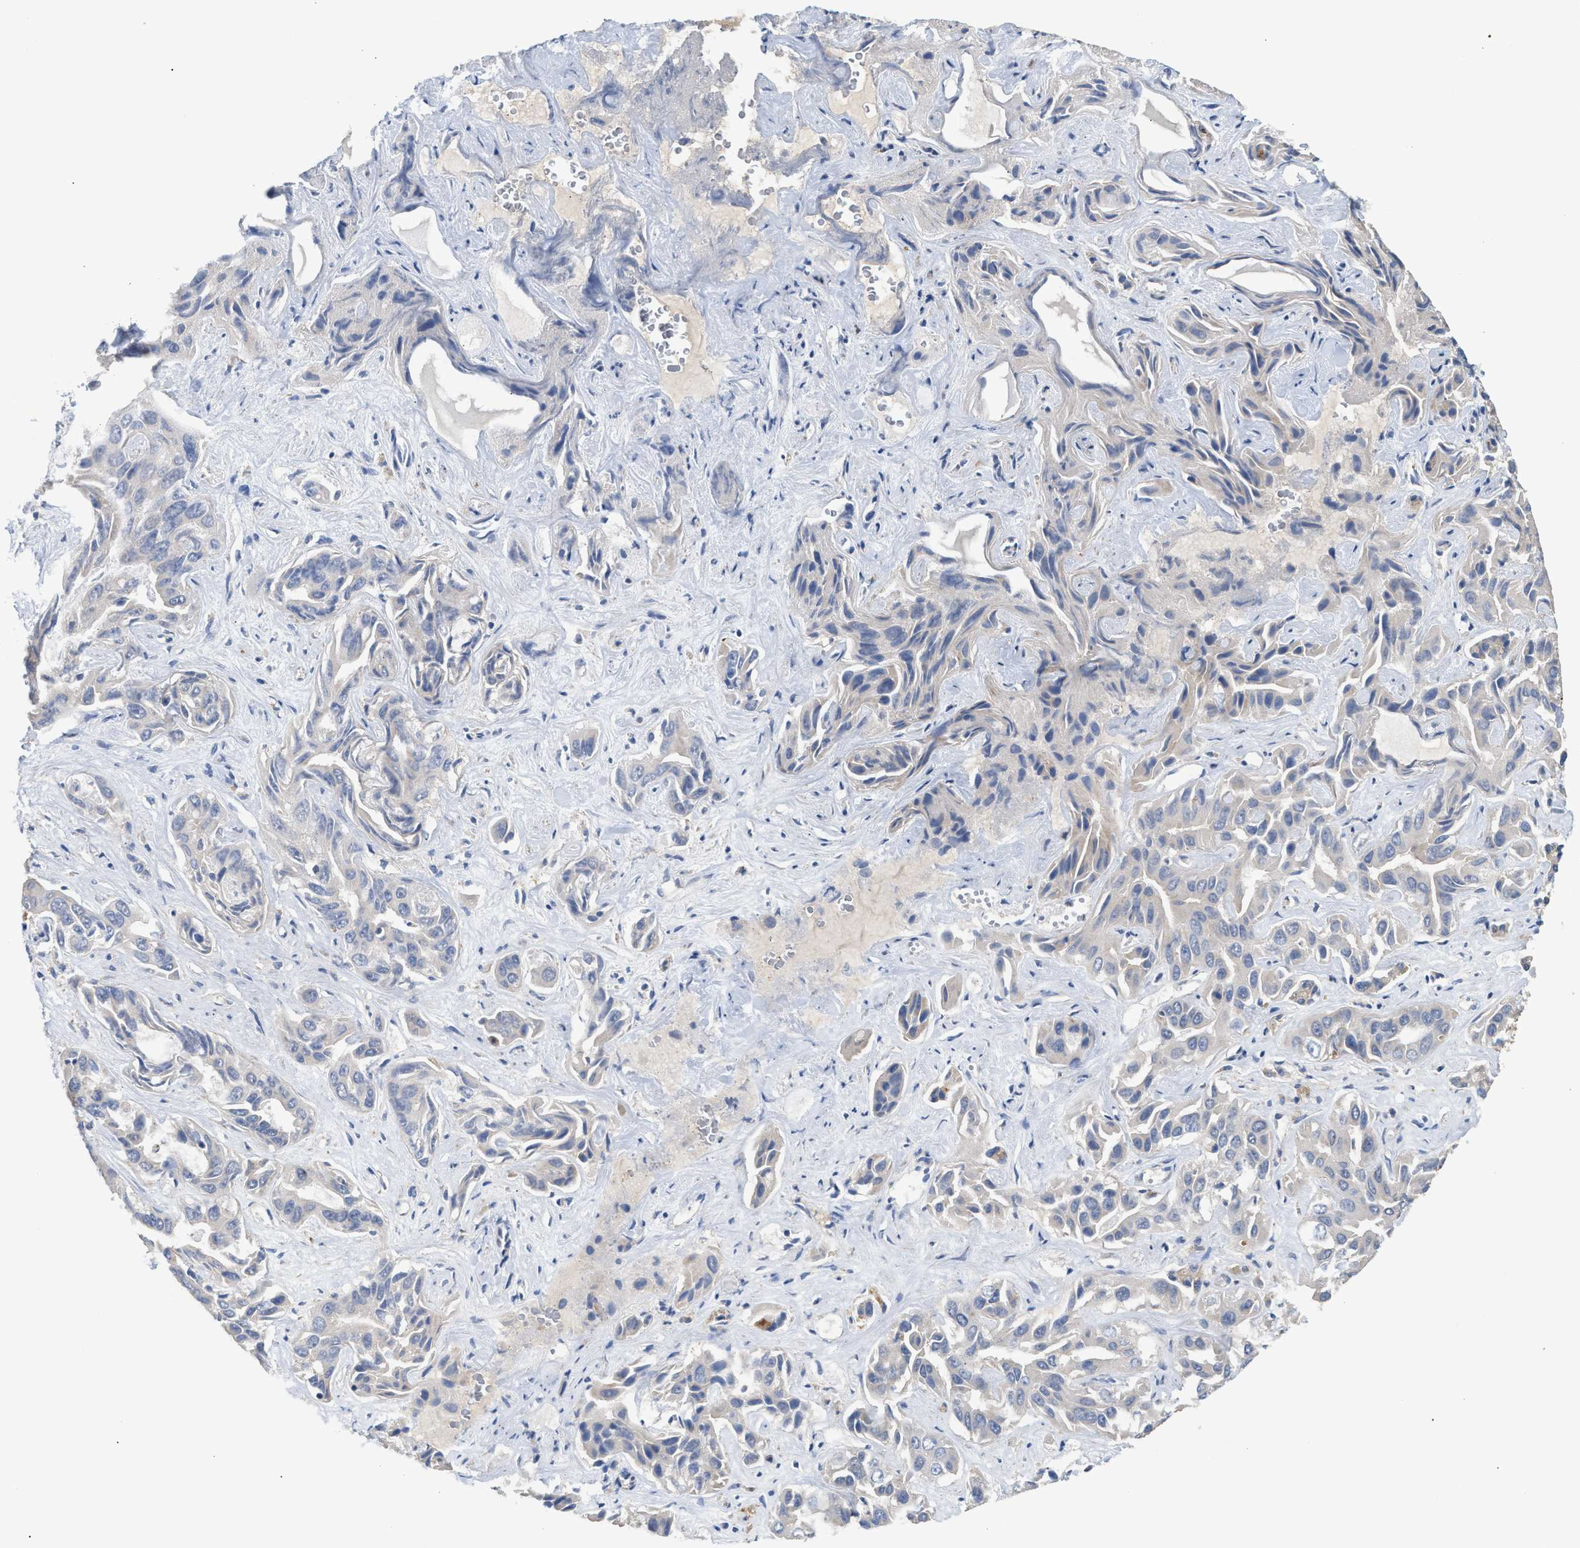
{"staining": {"intensity": "negative", "quantity": "none", "location": "none"}, "tissue": "liver cancer", "cell_type": "Tumor cells", "image_type": "cancer", "snomed": [{"axis": "morphology", "description": "Cholangiocarcinoma"}, {"axis": "topography", "description": "Liver"}], "caption": "Liver cancer was stained to show a protein in brown. There is no significant positivity in tumor cells.", "gene": "TACO1", "patient": {"sex": "female", "age": 52}}